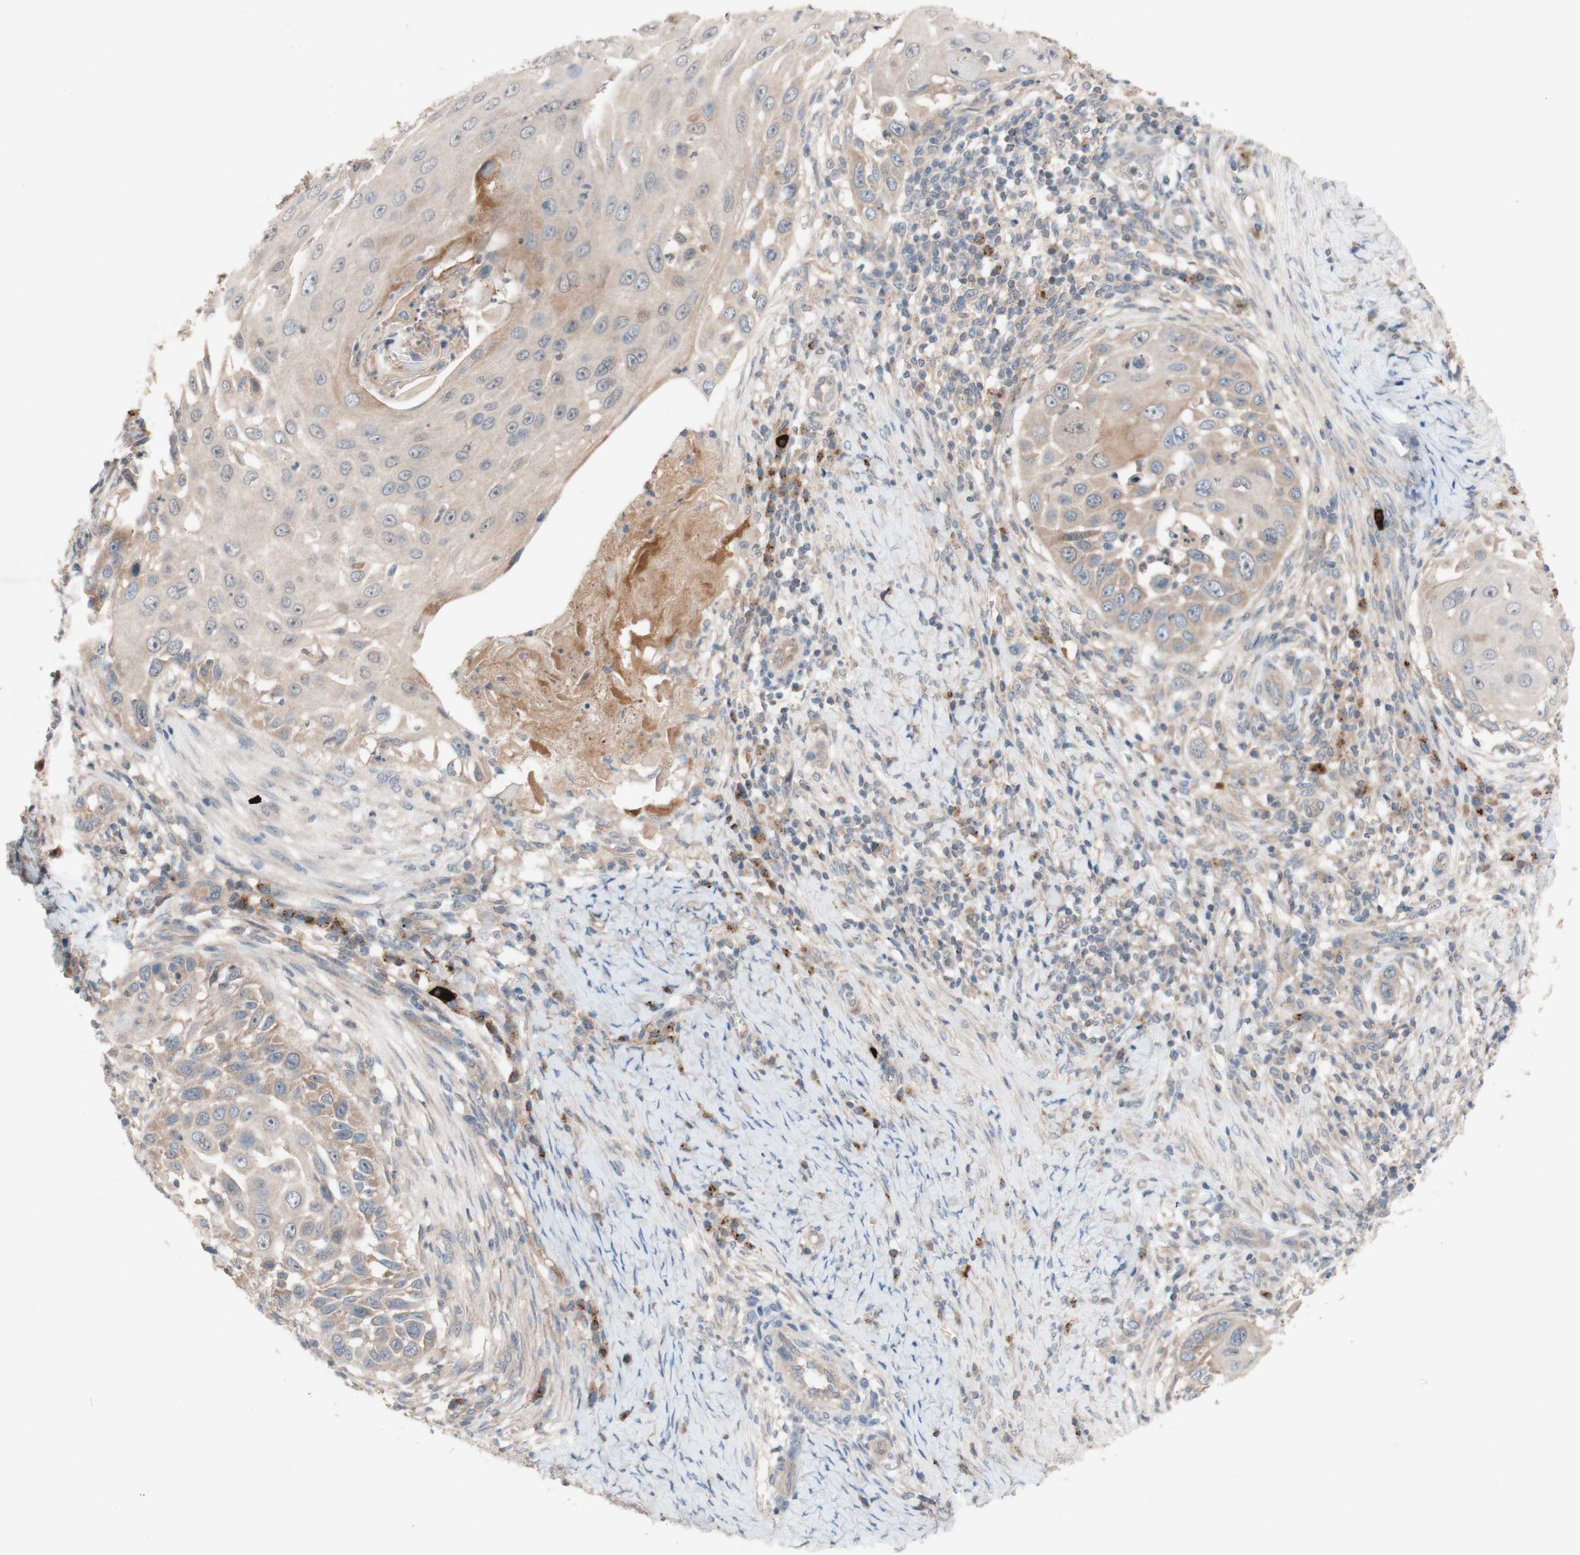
{"staining": {"intensity": "weak", "quantity": ">75%", "location": "cytoplasmic/membranous"}, "tissue": "skin cancer", "cell_type": "Tumor cells", "image_type": "cancer", "snomed": [{"axis": "morphology", "description": "Squamous cell carcinoma, NOS"}, {"axis": "topography", "description": "Skin"}], "caption": "Tumor cells exhibit low levels of weak cytoplasmic/membranous positivity in approximately >75% of cells in human squamous cell carcinoma (skin).", "gene": "PEX2", "patient": {"sex": "female", "age": 44}}